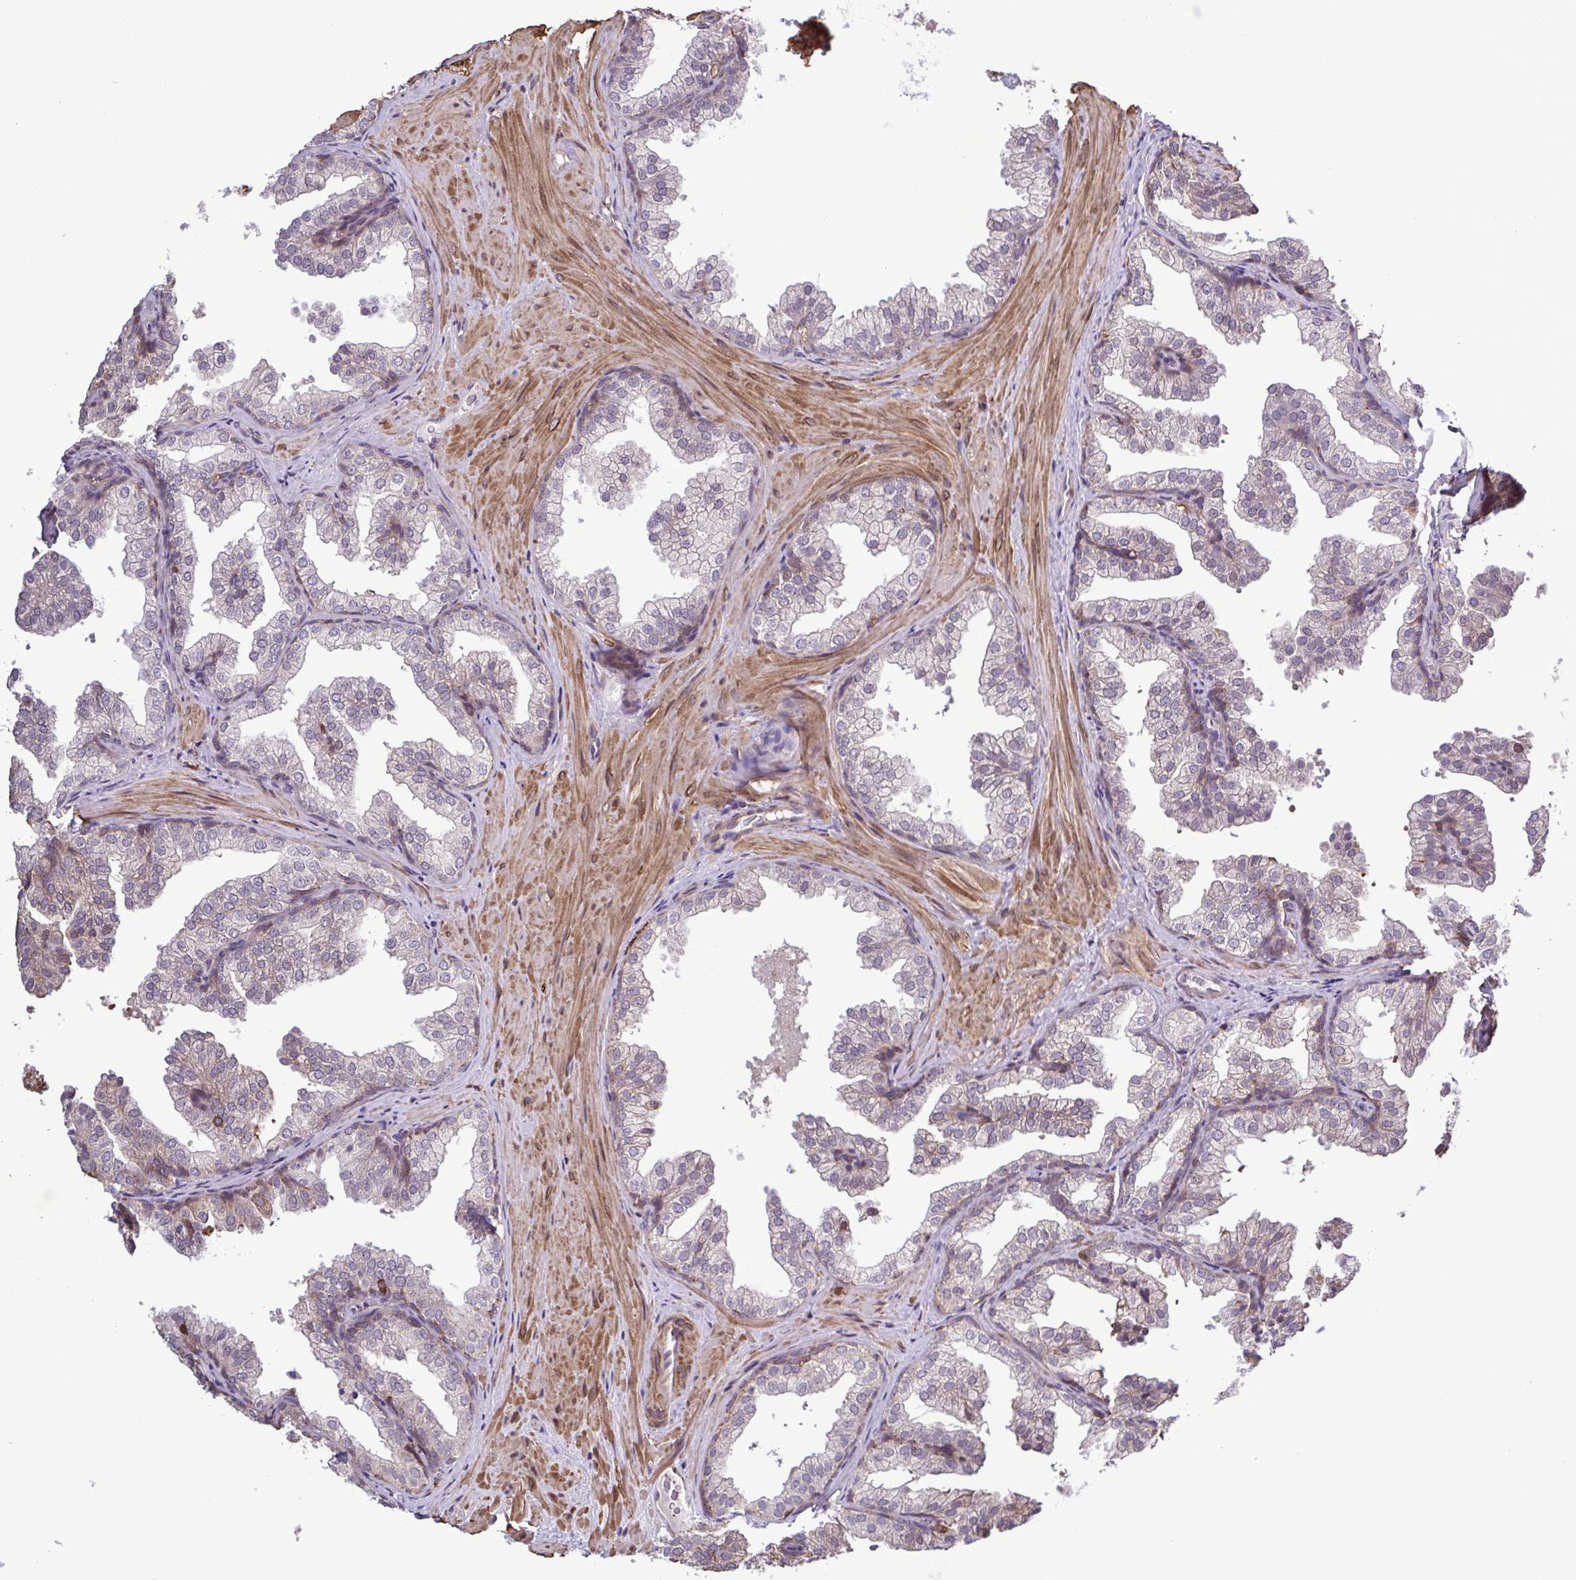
{"staining": {"intensity": "weak", "quantity": "<25%", "location": "cytoplasmic/membranous"}, "tissue": "prostate", "cell_type": "Glandular cells", "image_type": "normal", "snomed": [{"axis": "morphology", "description": "Normal tissue, NOS"}, {"axis": "topography", "description": "Prostate"}], "caption": "The photomicrograph reveals no staining of glandular cells in unremarkable prostate.", "gene": "ZNF200", "patient": {"sex": "male", "age": 37}}